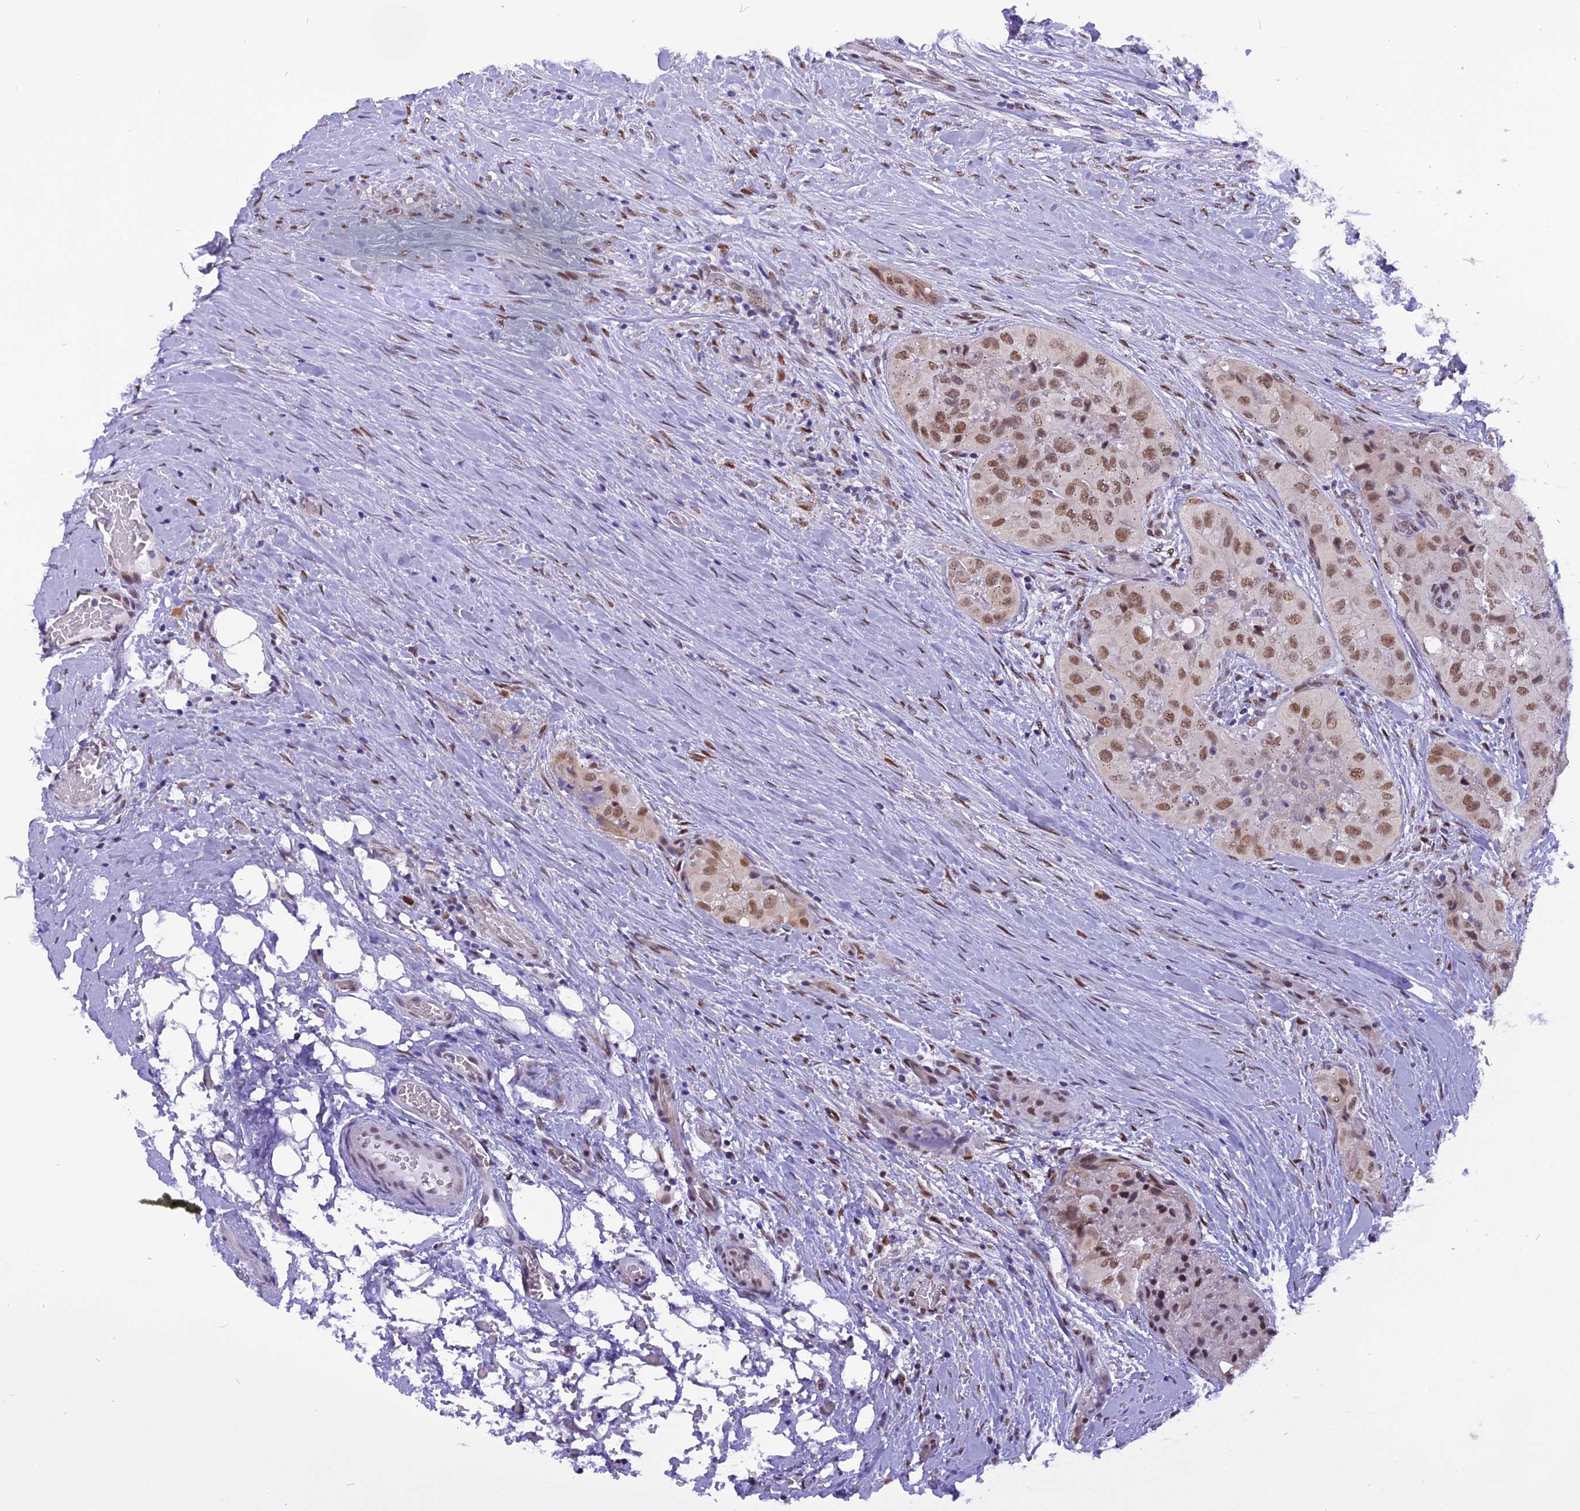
{"staining": {"intensity": "moderate", "quantity": ">75%", "location": "nuclear"}, "tissue": "thyroid cancer", "cell_type": "Tumor cells", "image_type": "cancer", "snomed": [{"axis": "morphology", "description": "Papillary adenocarcinoma, NOS"}, {"axis": "topography", "description": "Thyroid gland"}], "caption": "Protein expression analysis of papillary adenocarcinoma (thyroid) shows moderate nuclear staining in approximately >75% of tumor cells.", "gene": "IRF2BP1", "patient": {"sex": "female", "age": 59}}